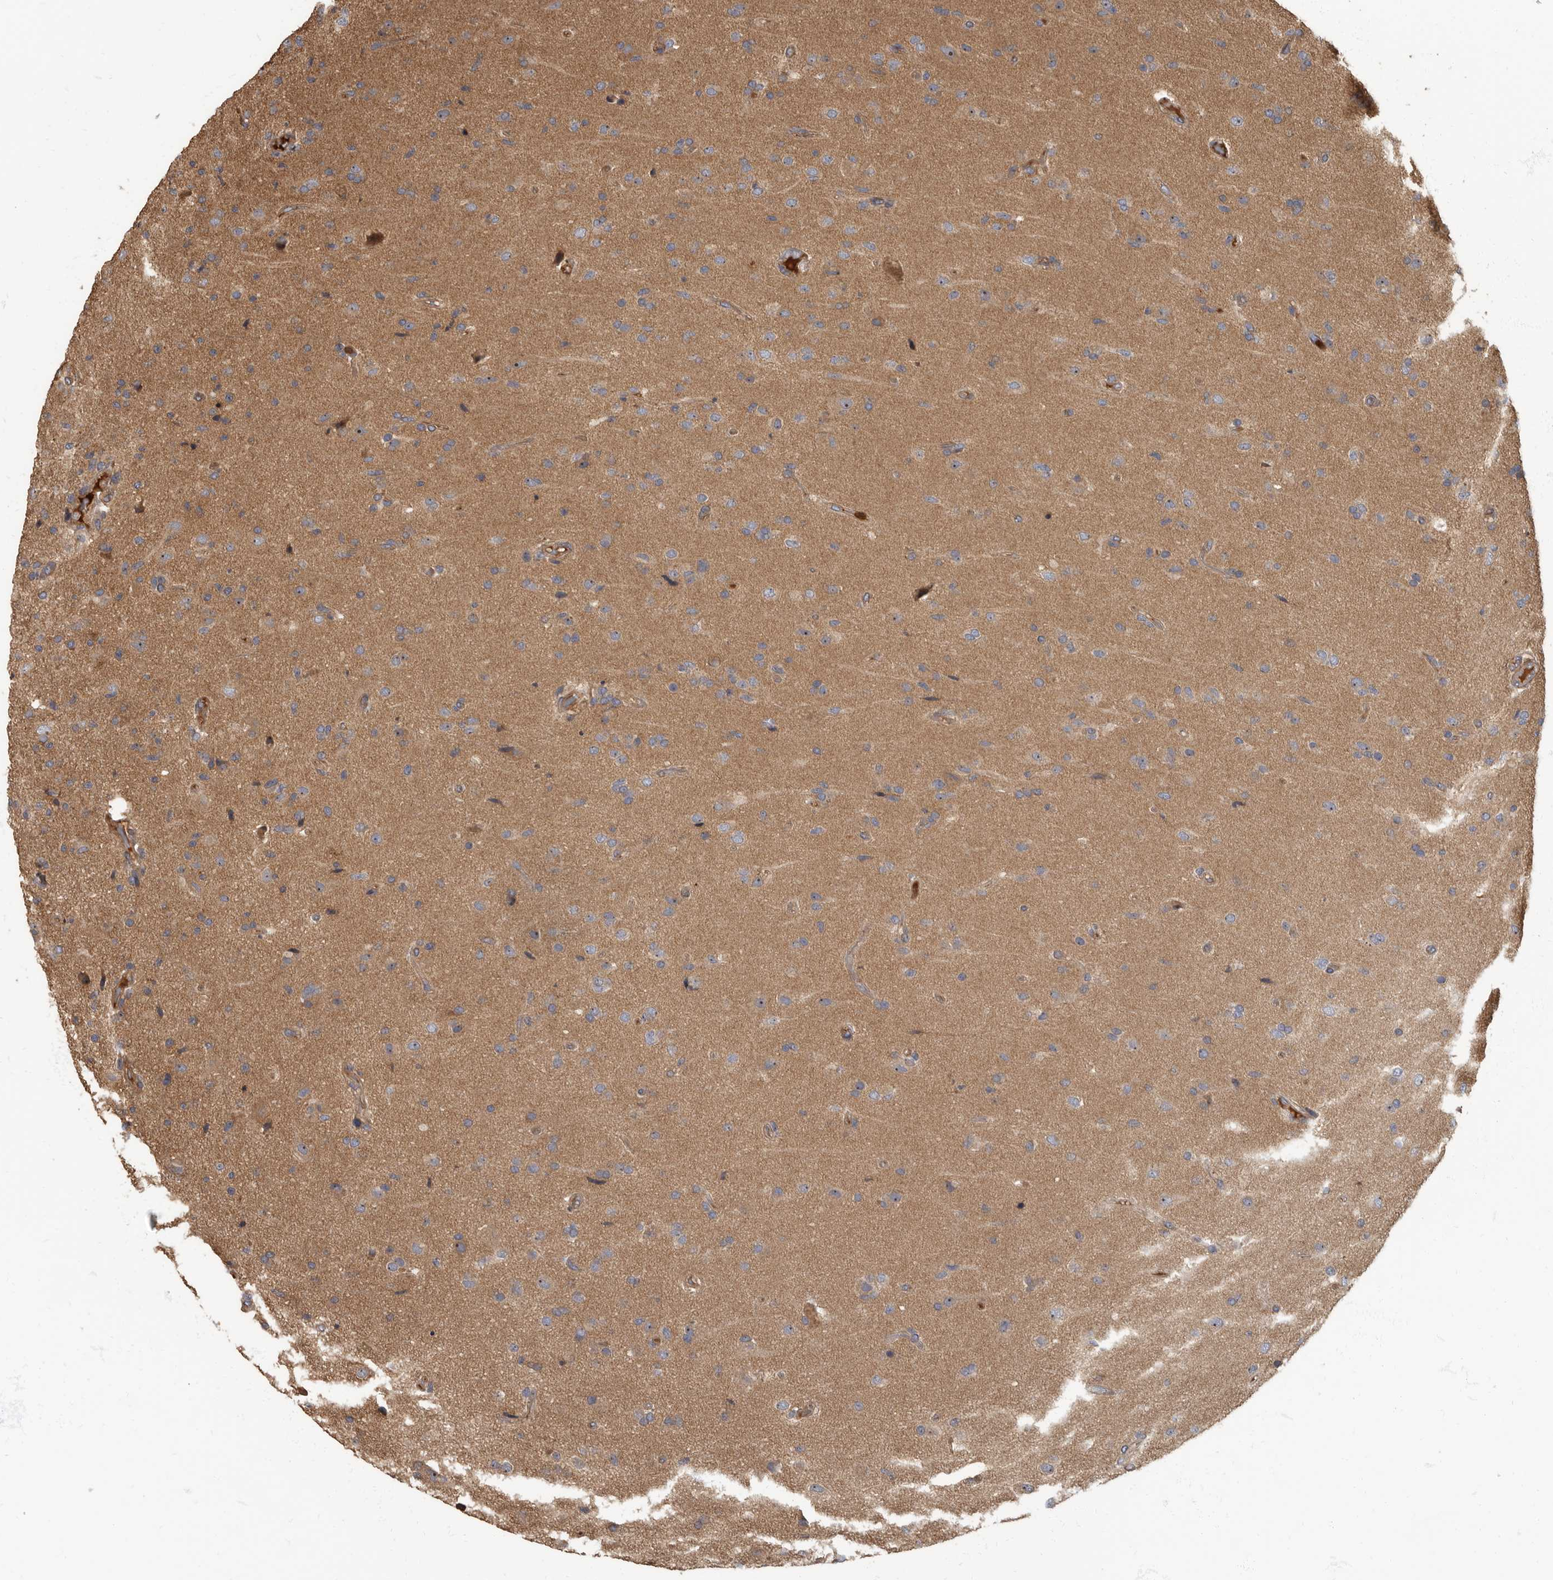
{"staining": {"intensity": "moderate", "quantity": ">75%", "location": "cytoplasmic/membranous,nuclear"}, "tissue": "glioma", "cell_type": "Tumor cells", "image_type": "cancer", "snomed": [{"axis": "morphology", "description": "Glioma, malignant, High grade"}, {"axis": "topography", "description": "Brain"}], "caption": "Protein staining of malignant high-grade glioma tissue exhibits moderate cytoplasmic/membranous and nuclear staining in about >75% of tumor cells. (Brightfield microscopy of DAB IHC at high magnification).", "gene": "DAAM1", "patient": {"sex": "male", "age": 72}}